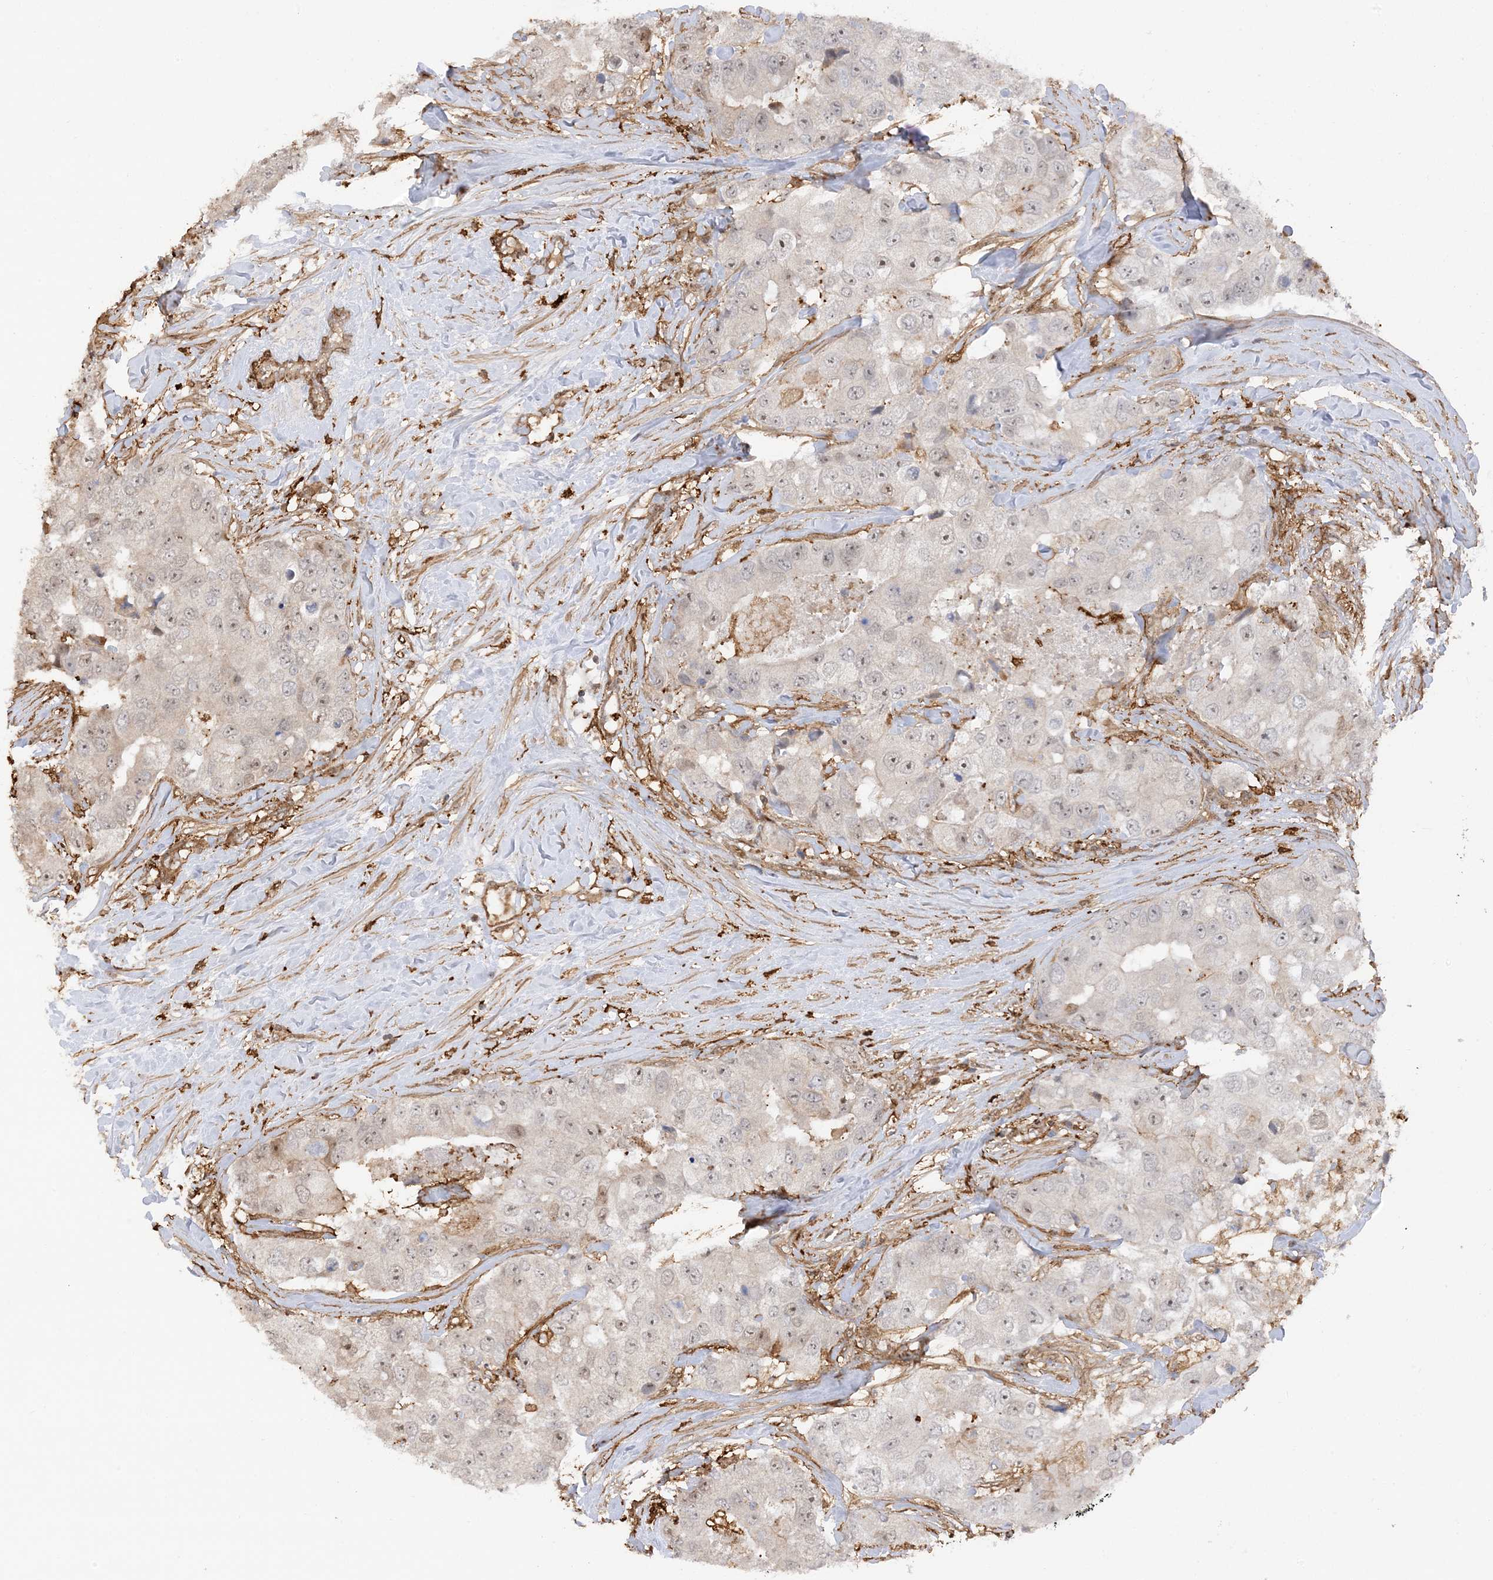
{"staining": {"intensity": "negative", "quantity": "none", "location": "none"}, "tissue": "breast cancer", "cell_type": "Tumor cells", "image_type": "cancer", "snomed": [{"axis": "morphology", "description": "Duct carcinoma"}, {"axis": "topography", "description": "Breast"}], "caption": "A histopathology image of human breast cancer is negative for staining in tumor cells.", "gene": "PHACTR2", "patient": {"sex": "female", "age": 62}}